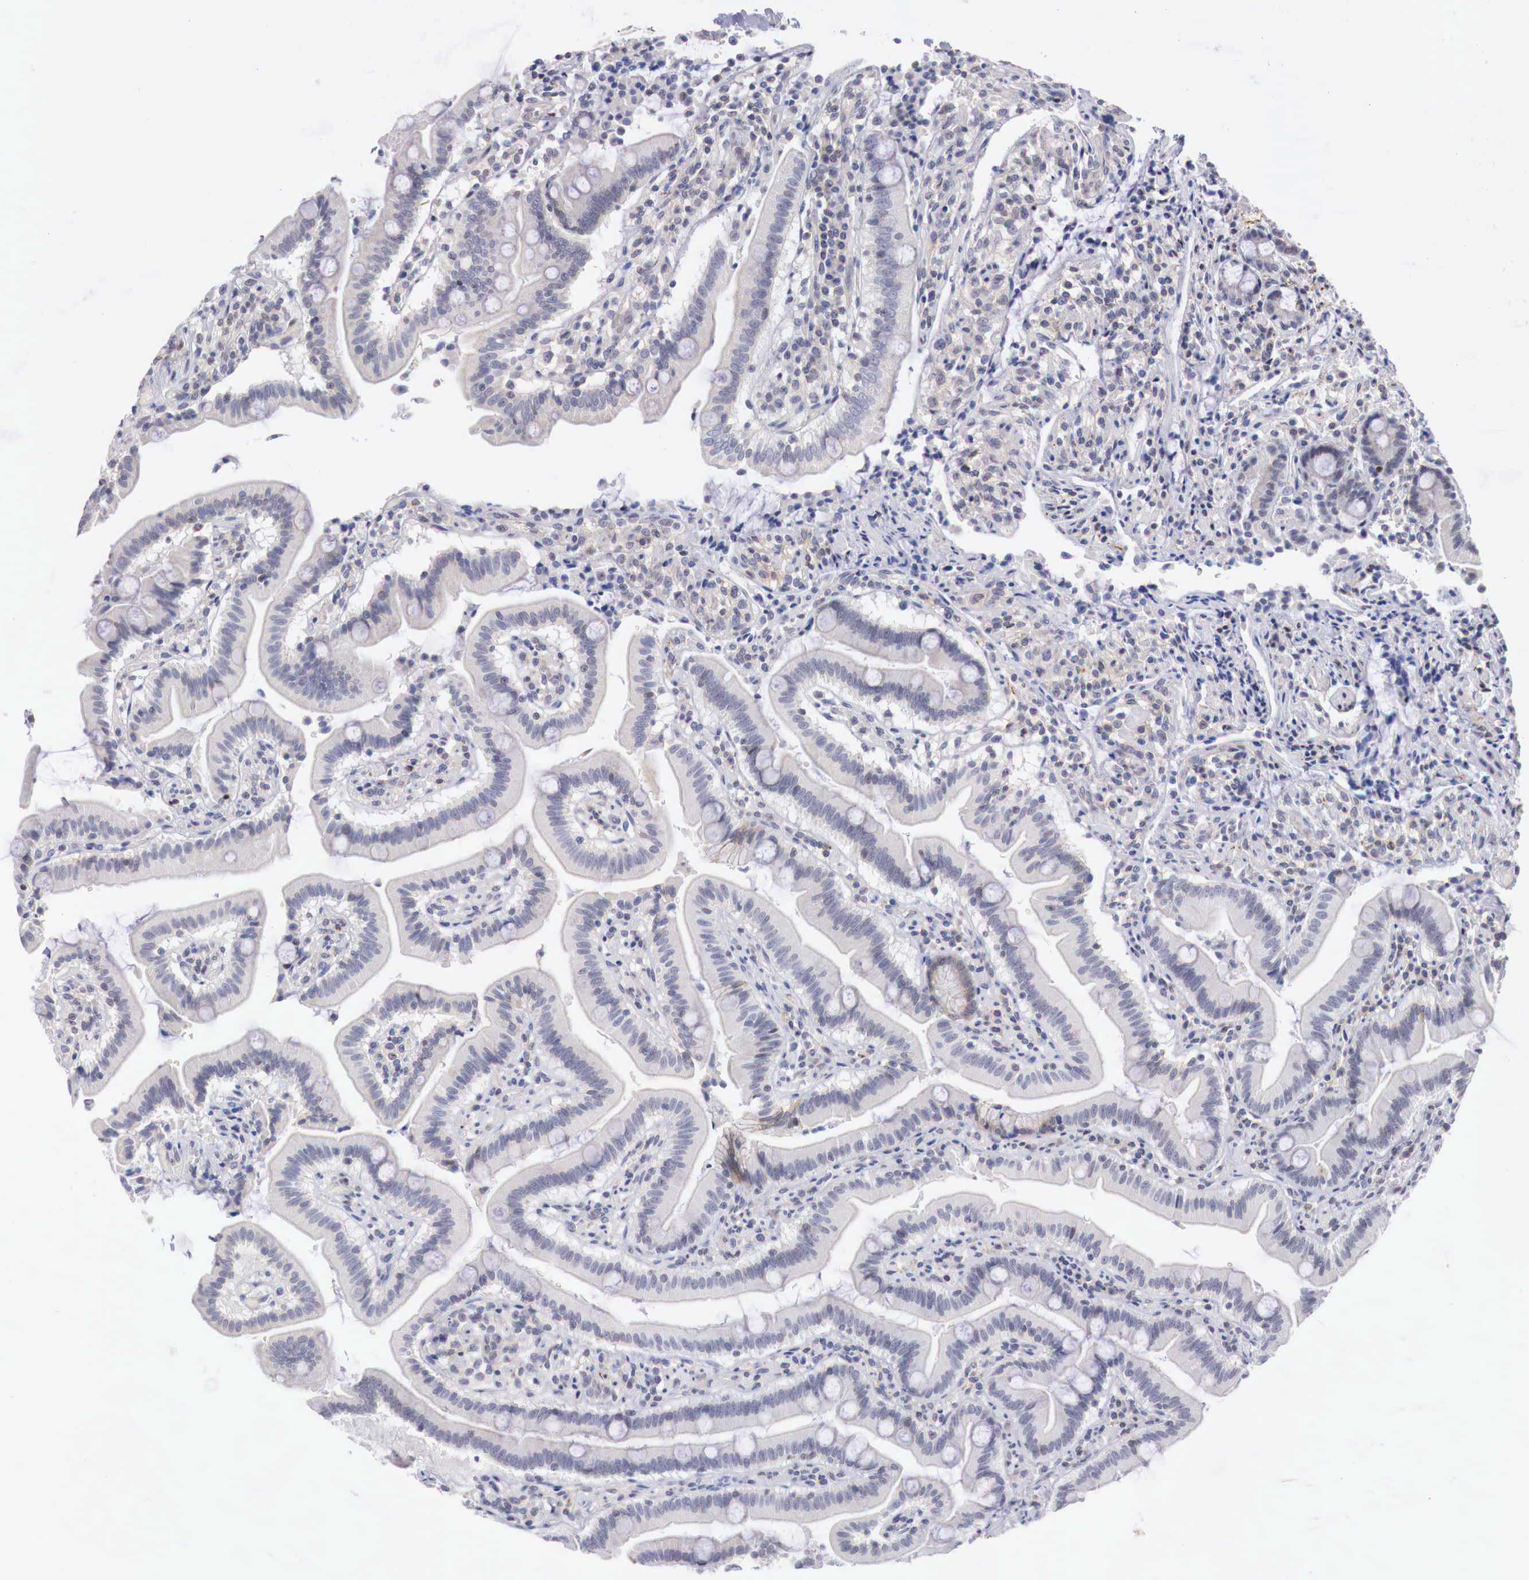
{"staining": {"intensity": "negative", "quantity": "none", "location": "none"}, "tissue": "duodenum", "cell_type": "Glandular cells", "image_type": "normal", "snomed": [{"axis": "morphology", "description": "Normal tissue, NOS"}, {"axis": "topography", "description": "Duodenum"}], "caption": "Micrograph shows no protein expression in glandular cells of benign duodenum. (Brightfield microscopy of DAB immunohistochemistry at high magnification).", "gene": "TRIM13", "patient": {"sex": "female", "age": 77}}